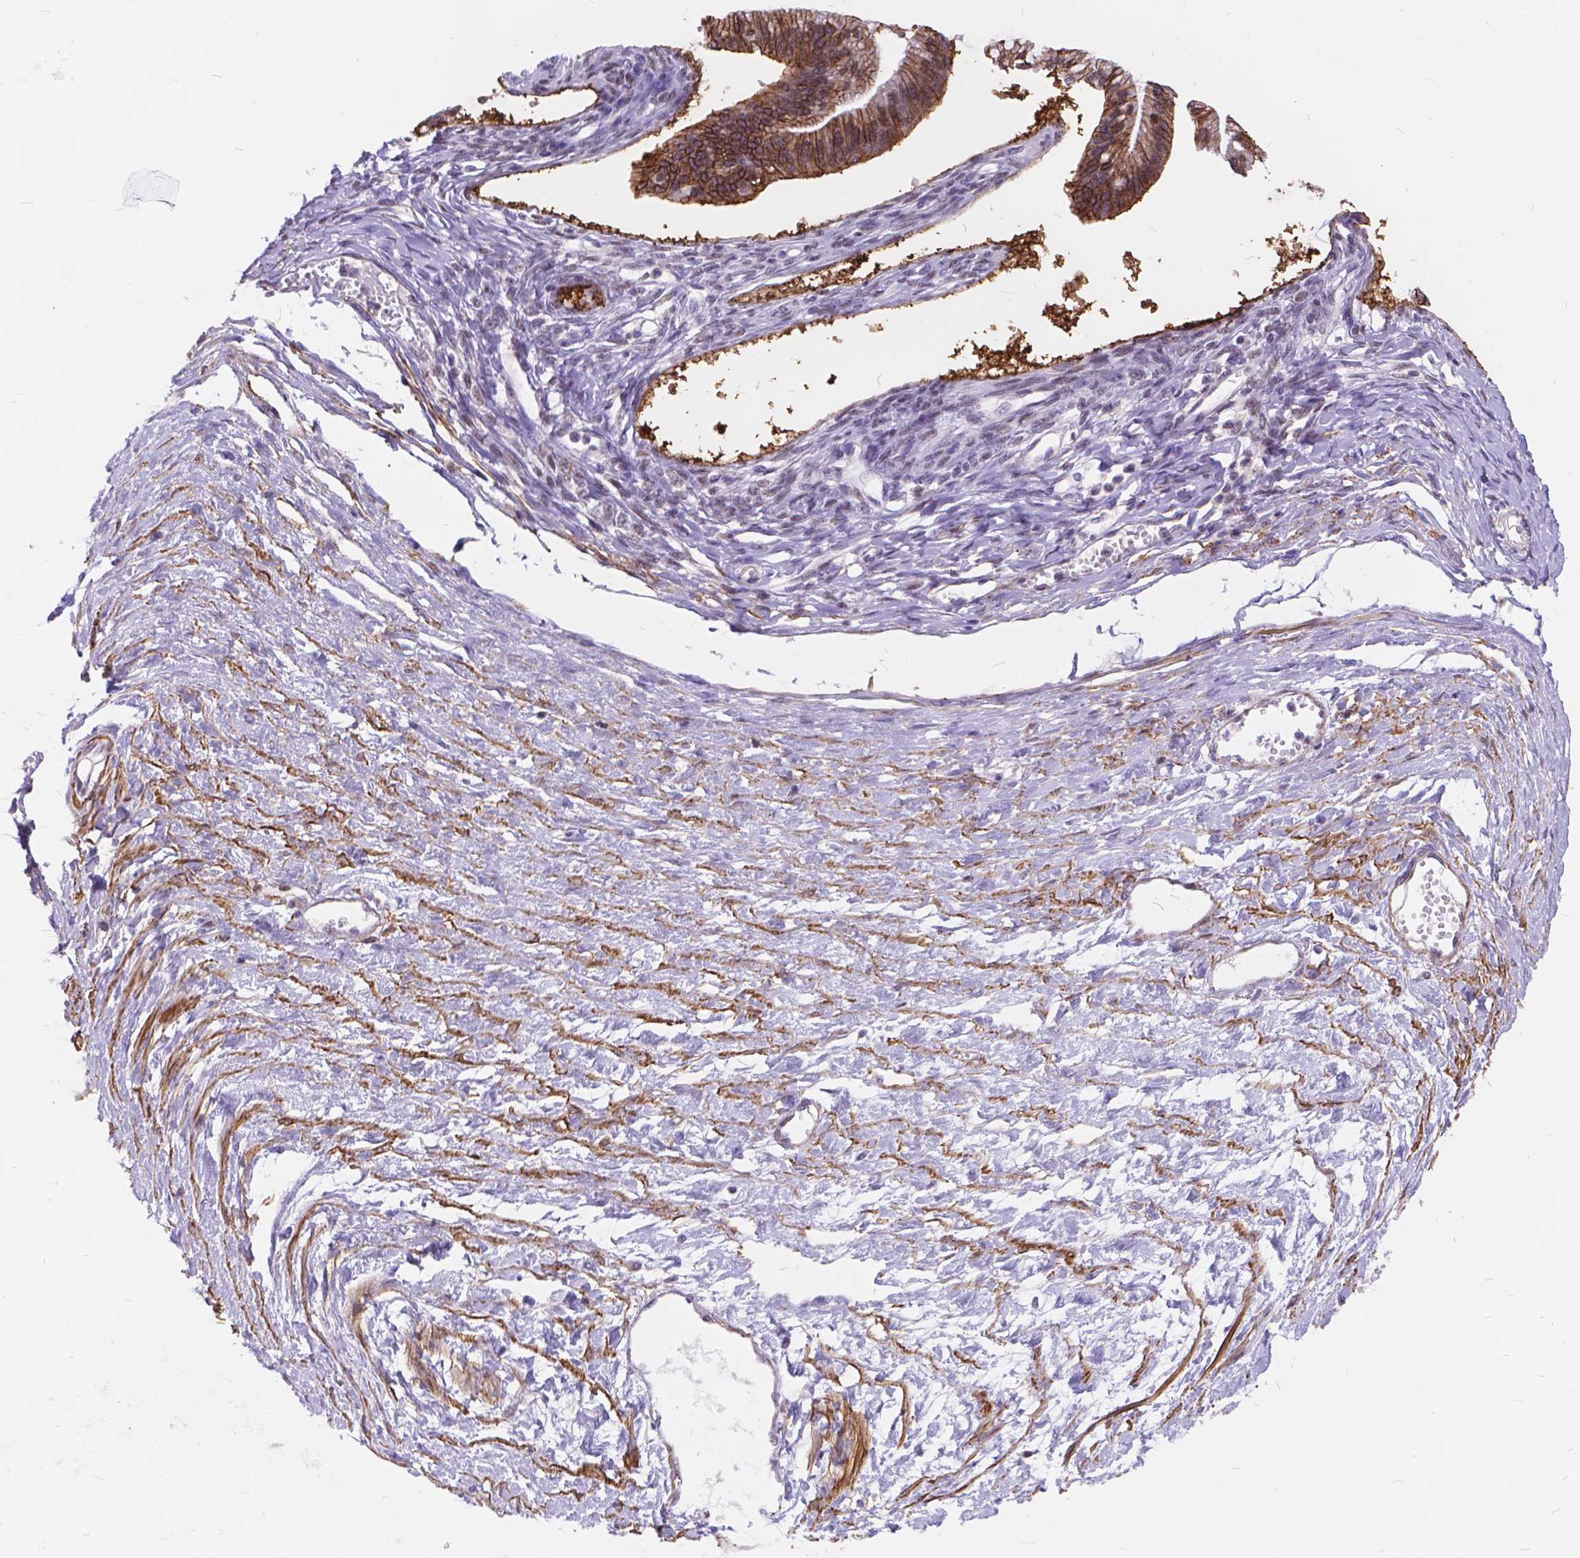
{"staining": {"intensity": "strong", "quantity": ">75%", "location": "cytoplasmic/membranous"}, "tissue": "ovarian cancer", "cell_type": "Tumor cells", "image_type": "cancer", "snomed": [{"axis": "morphology", "description": "Cystadenocarcinoma, mucinous, NOS"}, {"axis": "topography", "description": "Ovary"}], "caption": "Protein staining demonstrates strong cytoplasmic/membranous staining in about >75% of tumor cells in mucinous cystadenocarcinoma (ovarian).", "gene": "MAN2C1", "patient": {"sex": "female", "age": 73}}